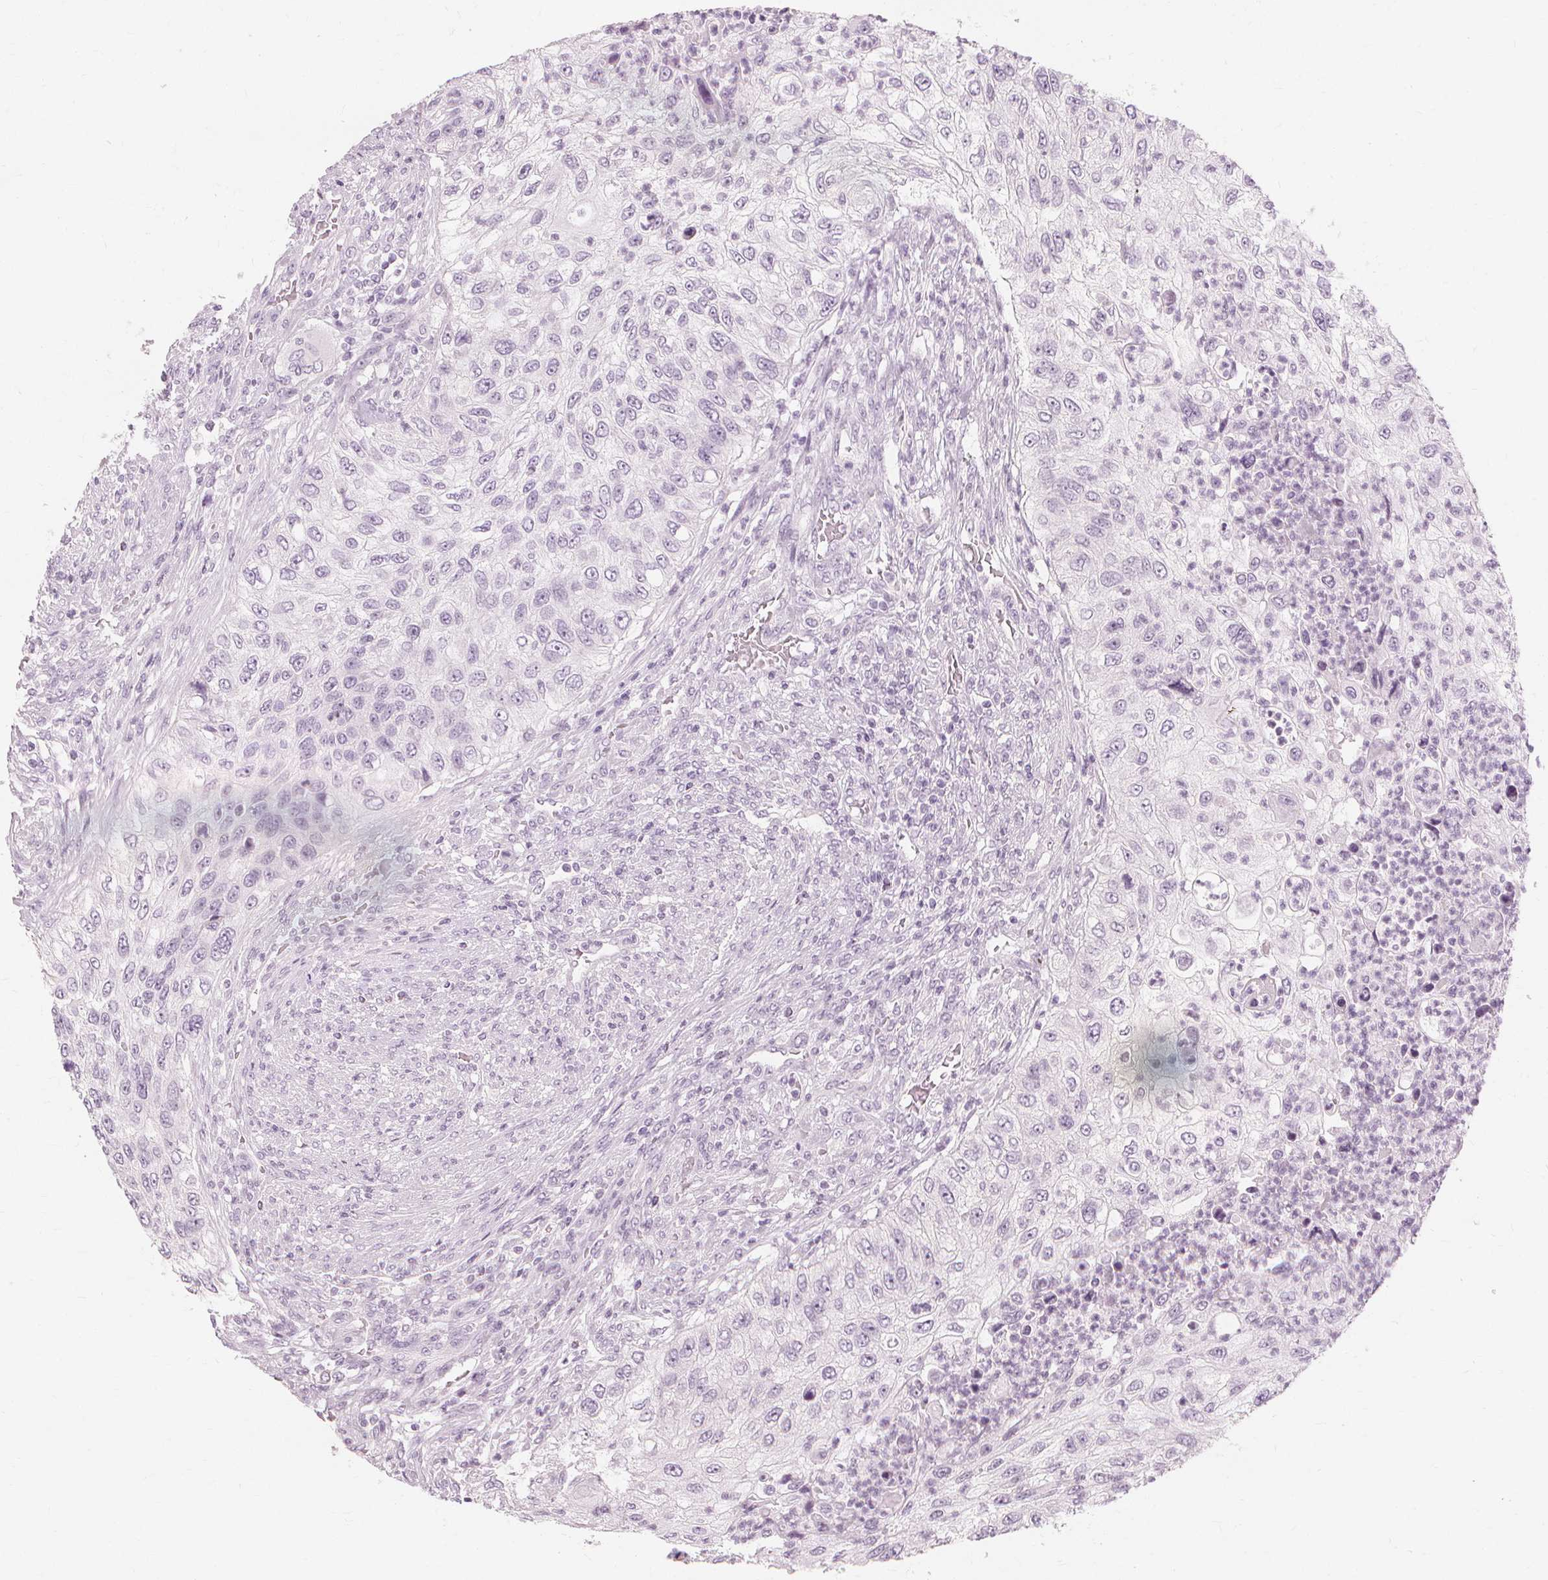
{"staining": {"intensity": "negative", "quantity": "none", "location": "none"}, "tissue": "urothelial cancer", "cell_type": "Tumor cells", "image_type": "cancer", "snomed": [{"axis": "morphology", "description": "Urothelial carcinoma, High grade"}, {"axis": "topography", "description": "Urinary bladder"}], "caption": "There is no significant positivity in tumor cells of urothelial carcinoma (high-grade).", "gene": "MUC12", "patient": {"sex": "female", "age": 60}}